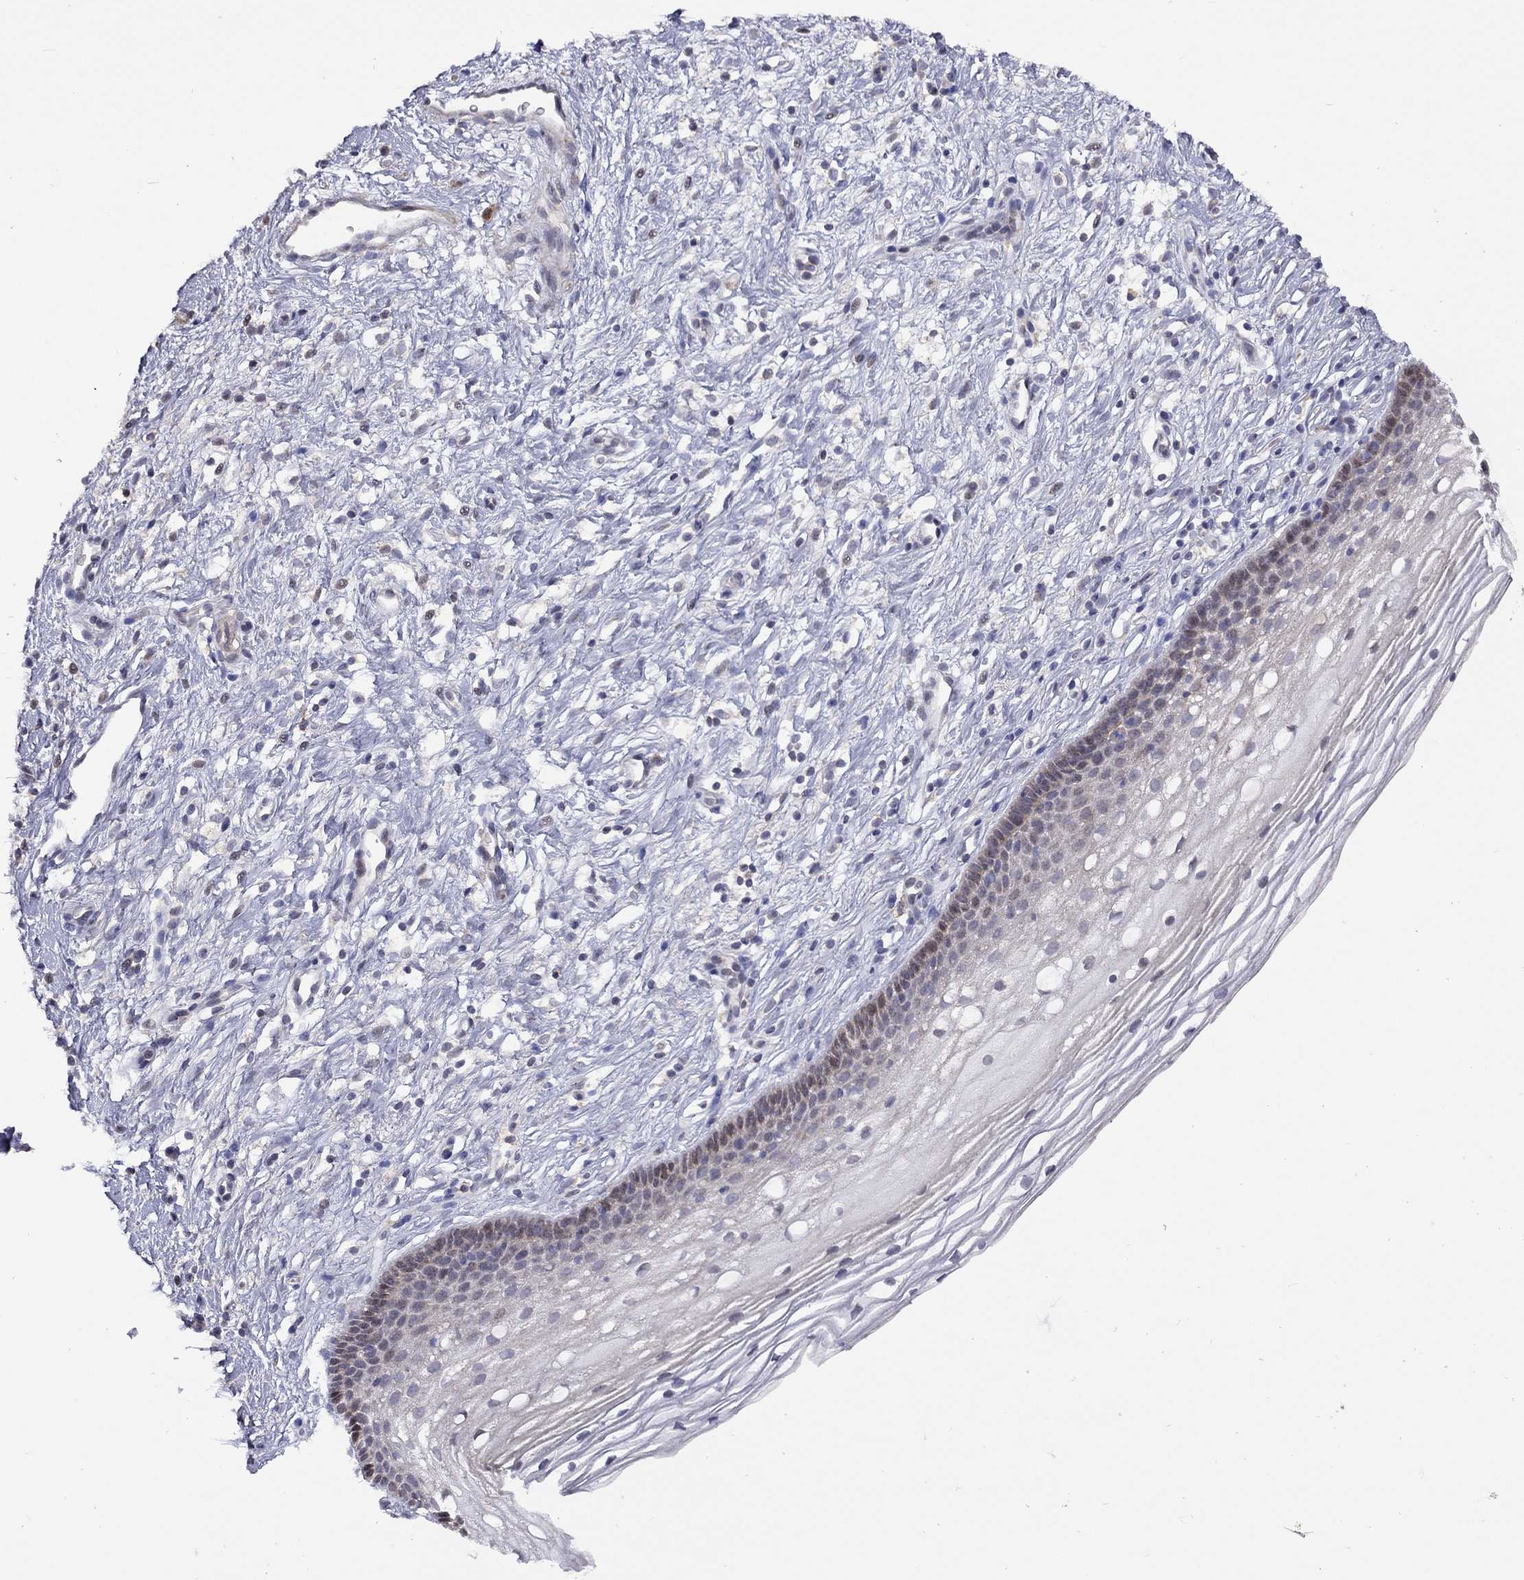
{"staining": {"intensity": "moderate", "quantity": "<25%", "location": "nuclear"}, "tissue": "cervix", "cell_type": "Squamous epithelial cells", "image_type": "normal", "snomed": [{"axis": "morphology", "description": "Normal tissue, NOS"}, {"axis": "topography", "description": "Cervix"}], "caption": "Cervix was stained to show a protein in brown. There is low levels of moderate nuclear expression in approximately <25% of squamous epithelial cells. The staining was performed using DAB (3,3'-diaminobenzidine) to visualize the protein expression in brown, while the nuclei were stained in blue with hematoxylin (Magnification: 20x).", "gene": "SYTL2", "patient": {"sex": "female", "age": 39}}